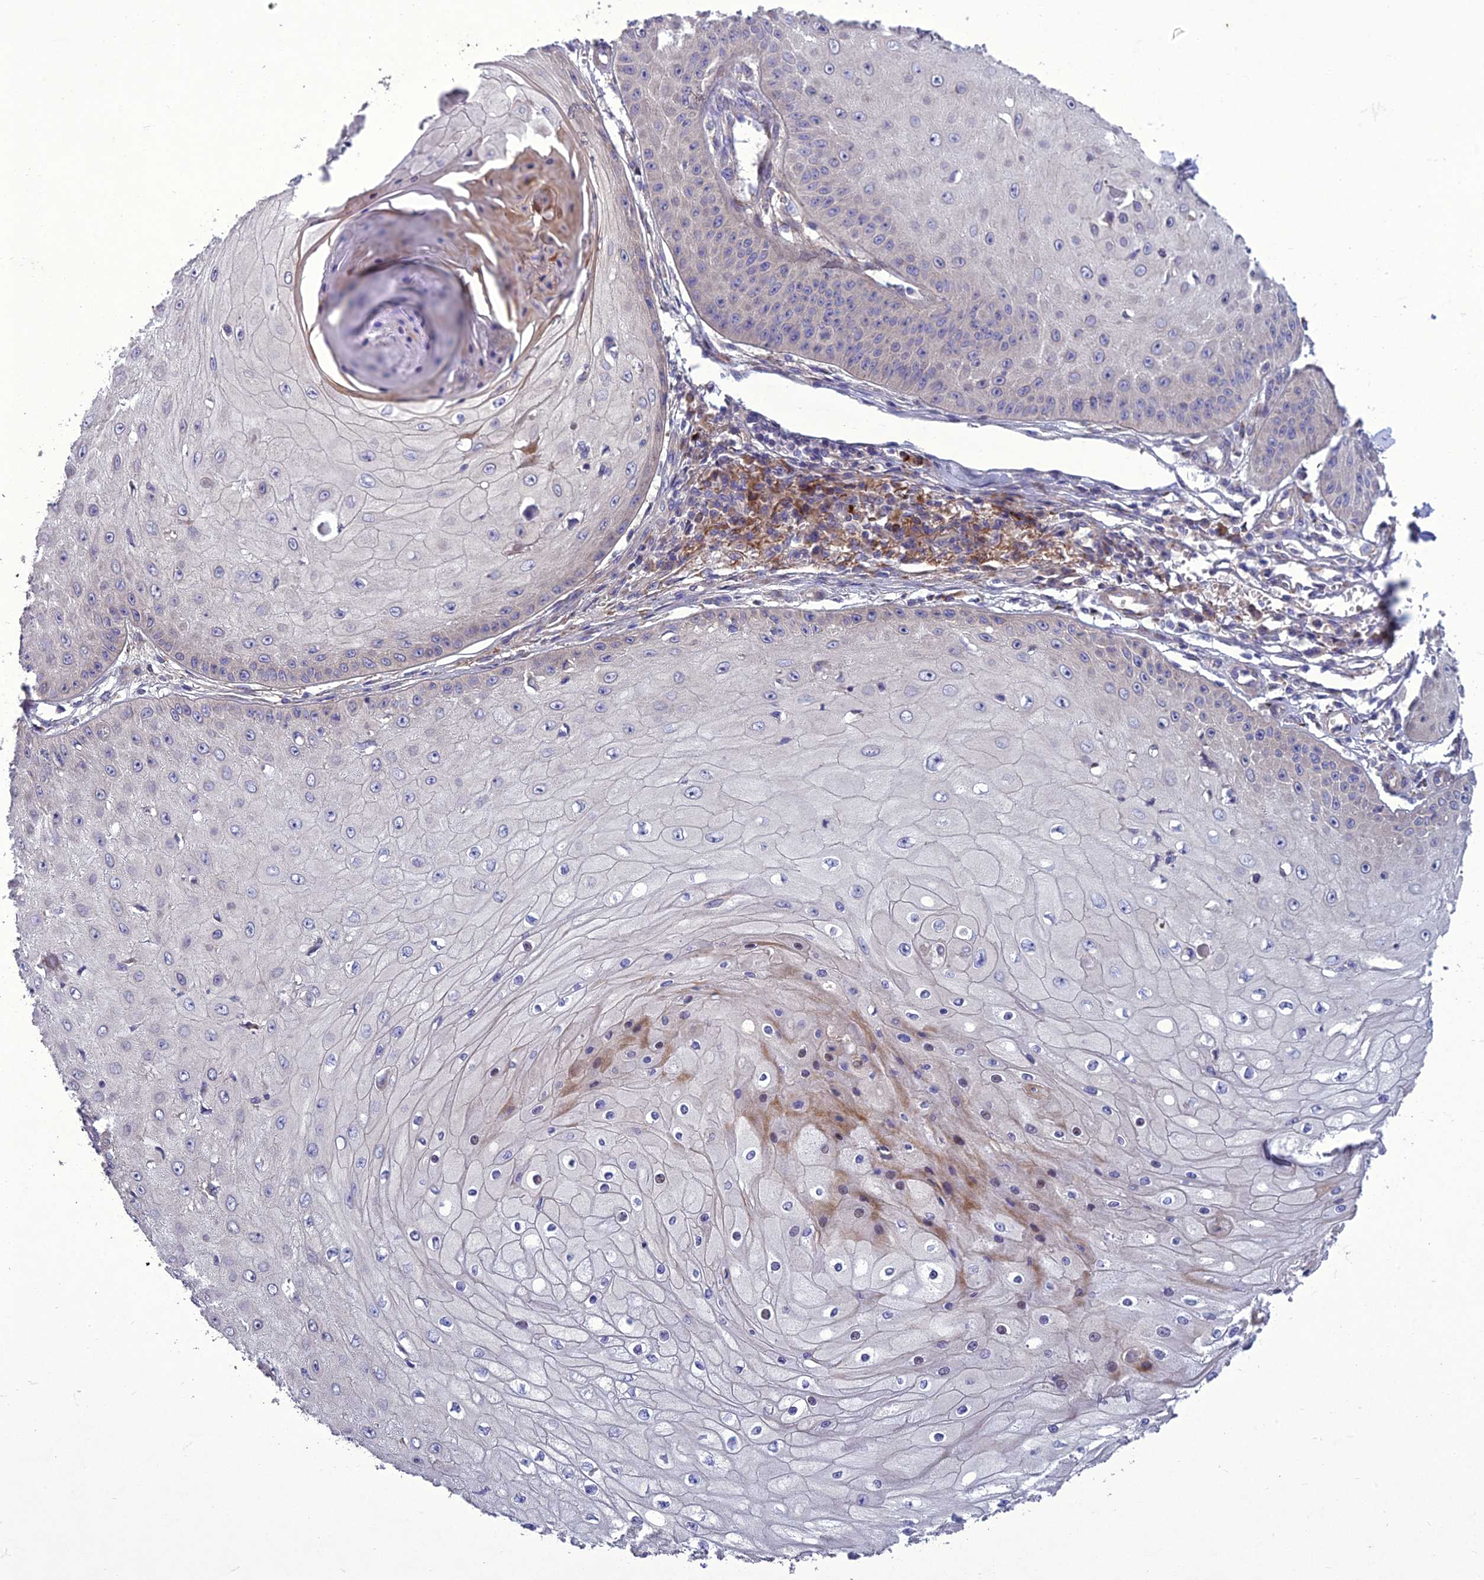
{"staining": {"intensity": "negative", "quantity": "none", "location": "none"}, "tissue": "skin cancer", "cell_type": "Tumor cells", "image_type": "cancer", "snomed": [{"axis": "morphology", "description": "Squamous cell carcinoma, NOS"}, {"axis": "topography", "description": "Skin"}], "caption": "A micrograph of human skin cancer (squamous cell carcinoma) is negative for staining in tumor cells. (DAB (3,3'-diaminobenzidine) immunohistochemistry, high magnification).", "gene": "ADIPOR2", "patient": {"sex": "male", "age": 70}}